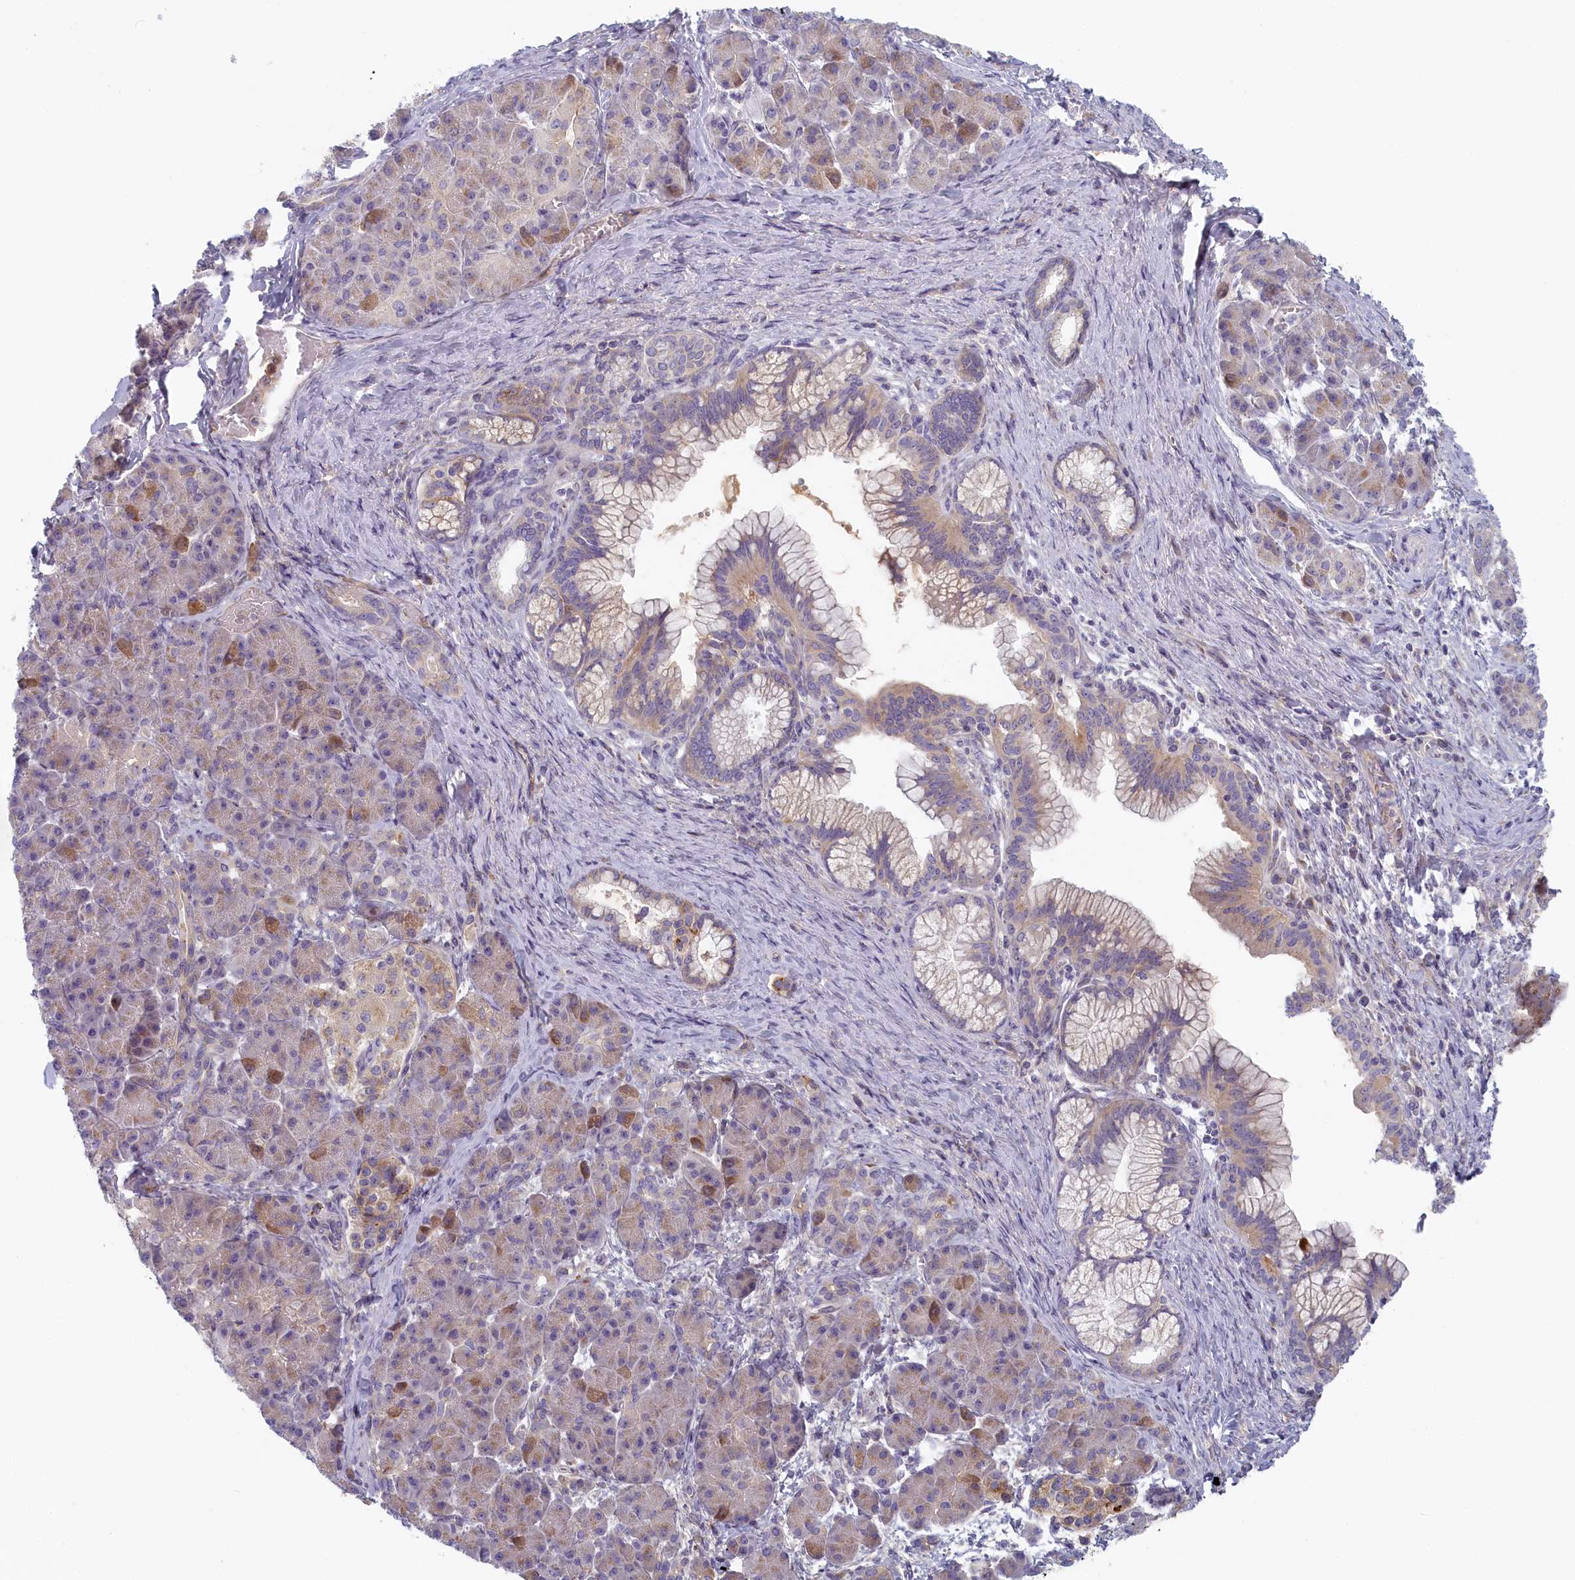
{"staining": {"intensity": "weak", "quantity": "<25%", "location": "cytoplasmic/membranous"}, "tissue": "pancreatic cancer", "cell_type": "Tumor cells", "image_type": "cancer", "snomed": [{"axis": "morphology", "description": "Normal tissue, NOS"}, {"axis": "morphology", "description": "Adenocarcinoma, NOS"}, {"axis": "topography", "description": "Pancreas"}], "caption": "DAB (3,3'-diaminobenzidine) immunohistochemical staining of pancreatic cancer (adenocarcinoma) displays no significant staining in tumor cells.", "gene": "STX16", "patient": {"sex": "female", "age": 55}}